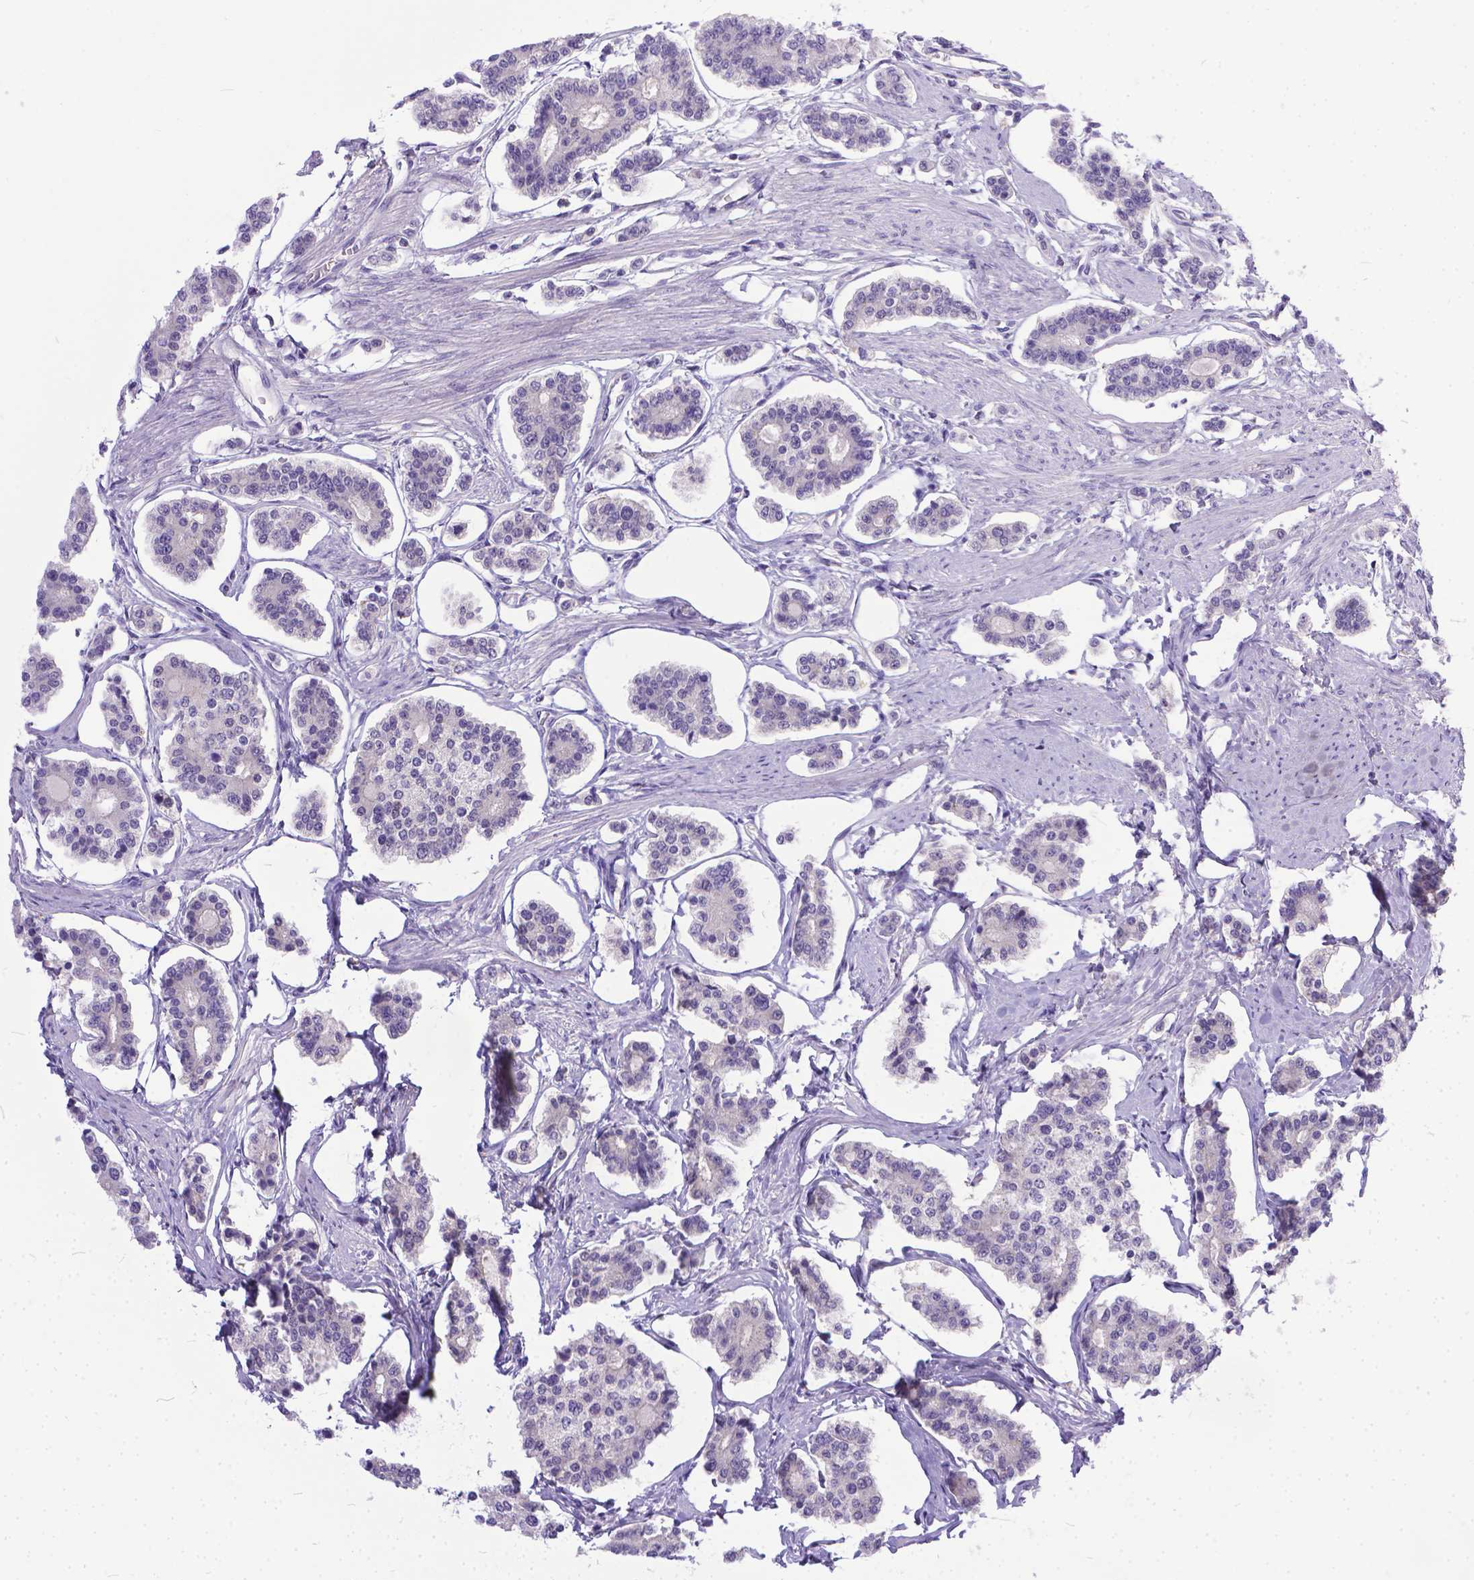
{"staining": {"intensity": "negative", "quantity": "none", "location": "none"}, "tissue": "carcinoid", "cell_type": "Tumor cells", "image_type": "cancer", "snomed": [{"axis": "morphology", "description": "Carcinoid, malignant, NOS"}, {"axis": "topography", "description": "Small intestine"}], "caption": "Tumor cells are negative for brown protein staining in carcinoid.", "gene": "TTLL6", "patient": {"sex": "female", "age": 65}}